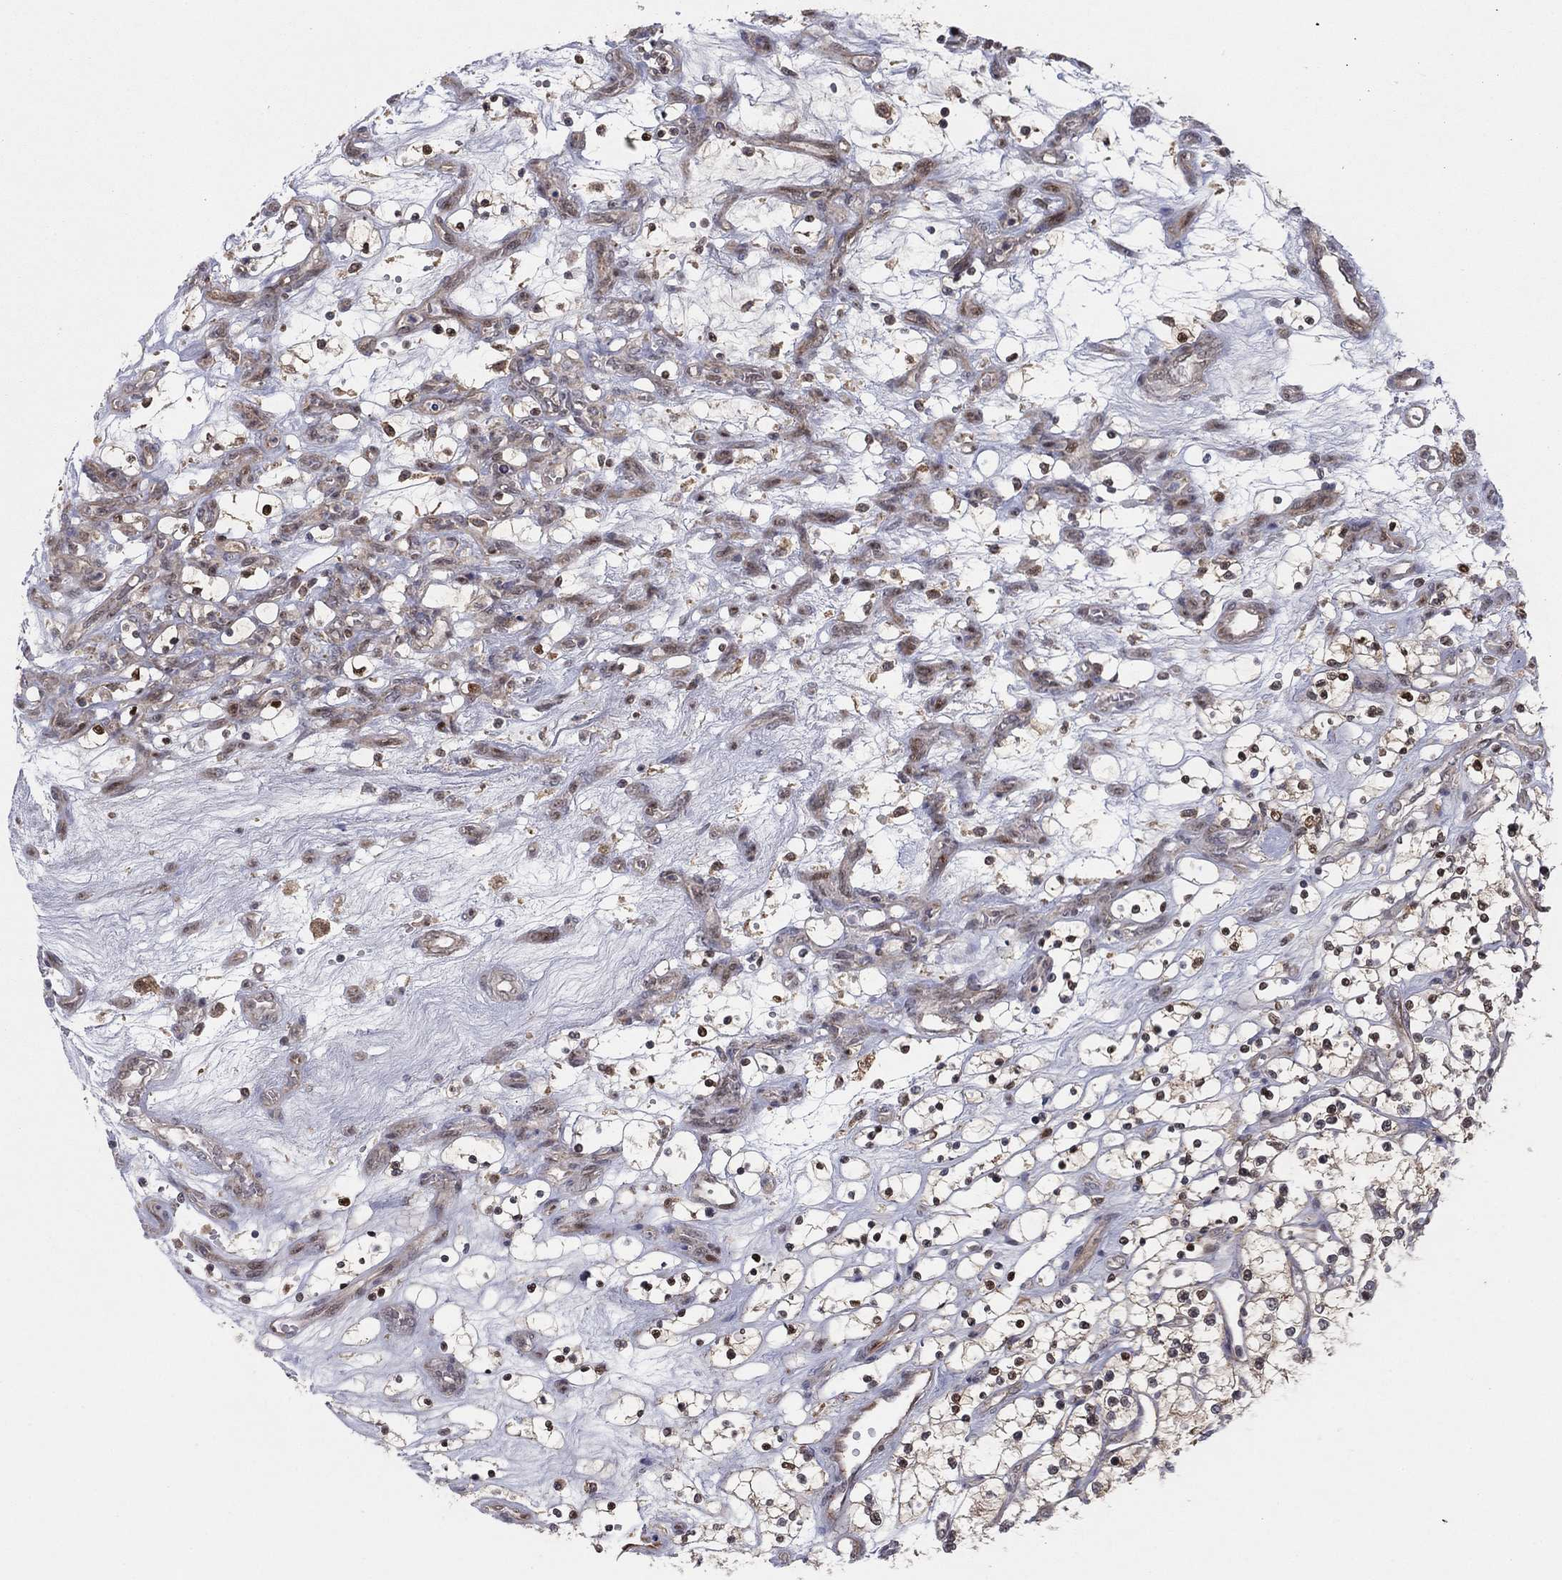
{"staining": {"intensity": "moderate", "quantity": ">75%", "location": "cytoplasmic/membranous"}, "tissue": "renal cancer", "cell_type": "Tumor cells", "image_type": "cancer", "snomed": [{"axis": "morphology", "description": "Adenocarcinoma, NOS"}, {"axis": "topography", "description": "Kidney"}], "caption": "Protein staining by immunohistochemistry shows moderate cytoplasmic/membranous expression in about >75% of tumor cells in adenocarcinoma (renal). The protein of interest is stained brown, and the nuclei are stained in blue (DAB IHC with brightfield microscopy, high magnification).", "gene": "ZNF395", "patient": {"sex": "female", "age": 69}}